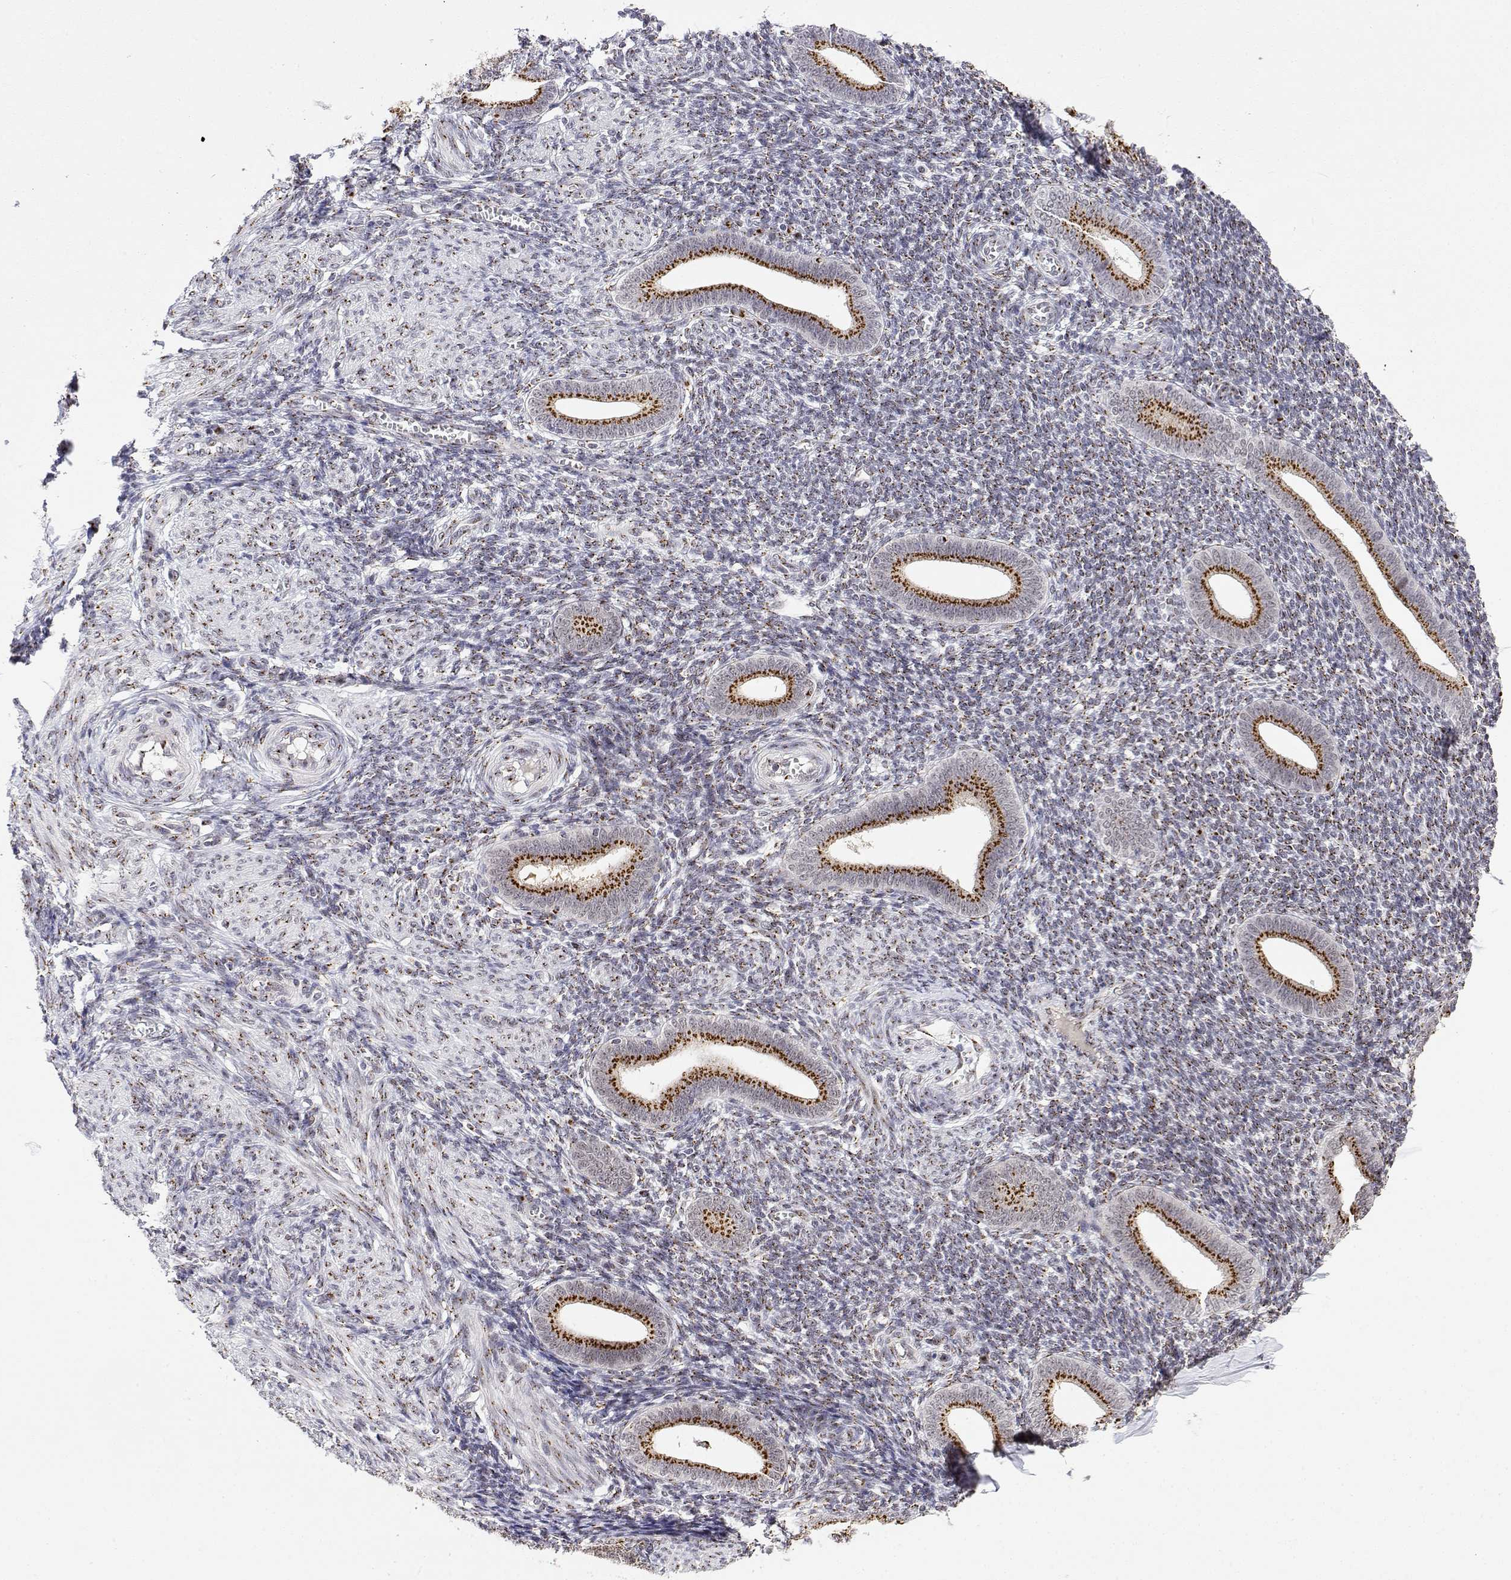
{"staining": {"intensity": "moderate", "quantity": "25%-75%", "location": "cytoplasmic/membranous"}, "tissue": "endometrium", "cell_type": "Cells in endometrial stroma", "image_type": "normal", "snomed": [{"axis": "morphology", "description": "Normal tissue, NOS"}, {"axis": "topography", "description": "Endometrium"}], "caption": "The image reveals staining of benign endometrium, revealing moderate cytoplasmic/membranous protein staining (brown color) within cells in endometrial stroma.", "gene": "YIPF3", "patient": {"sex": "female", "age": 25}}